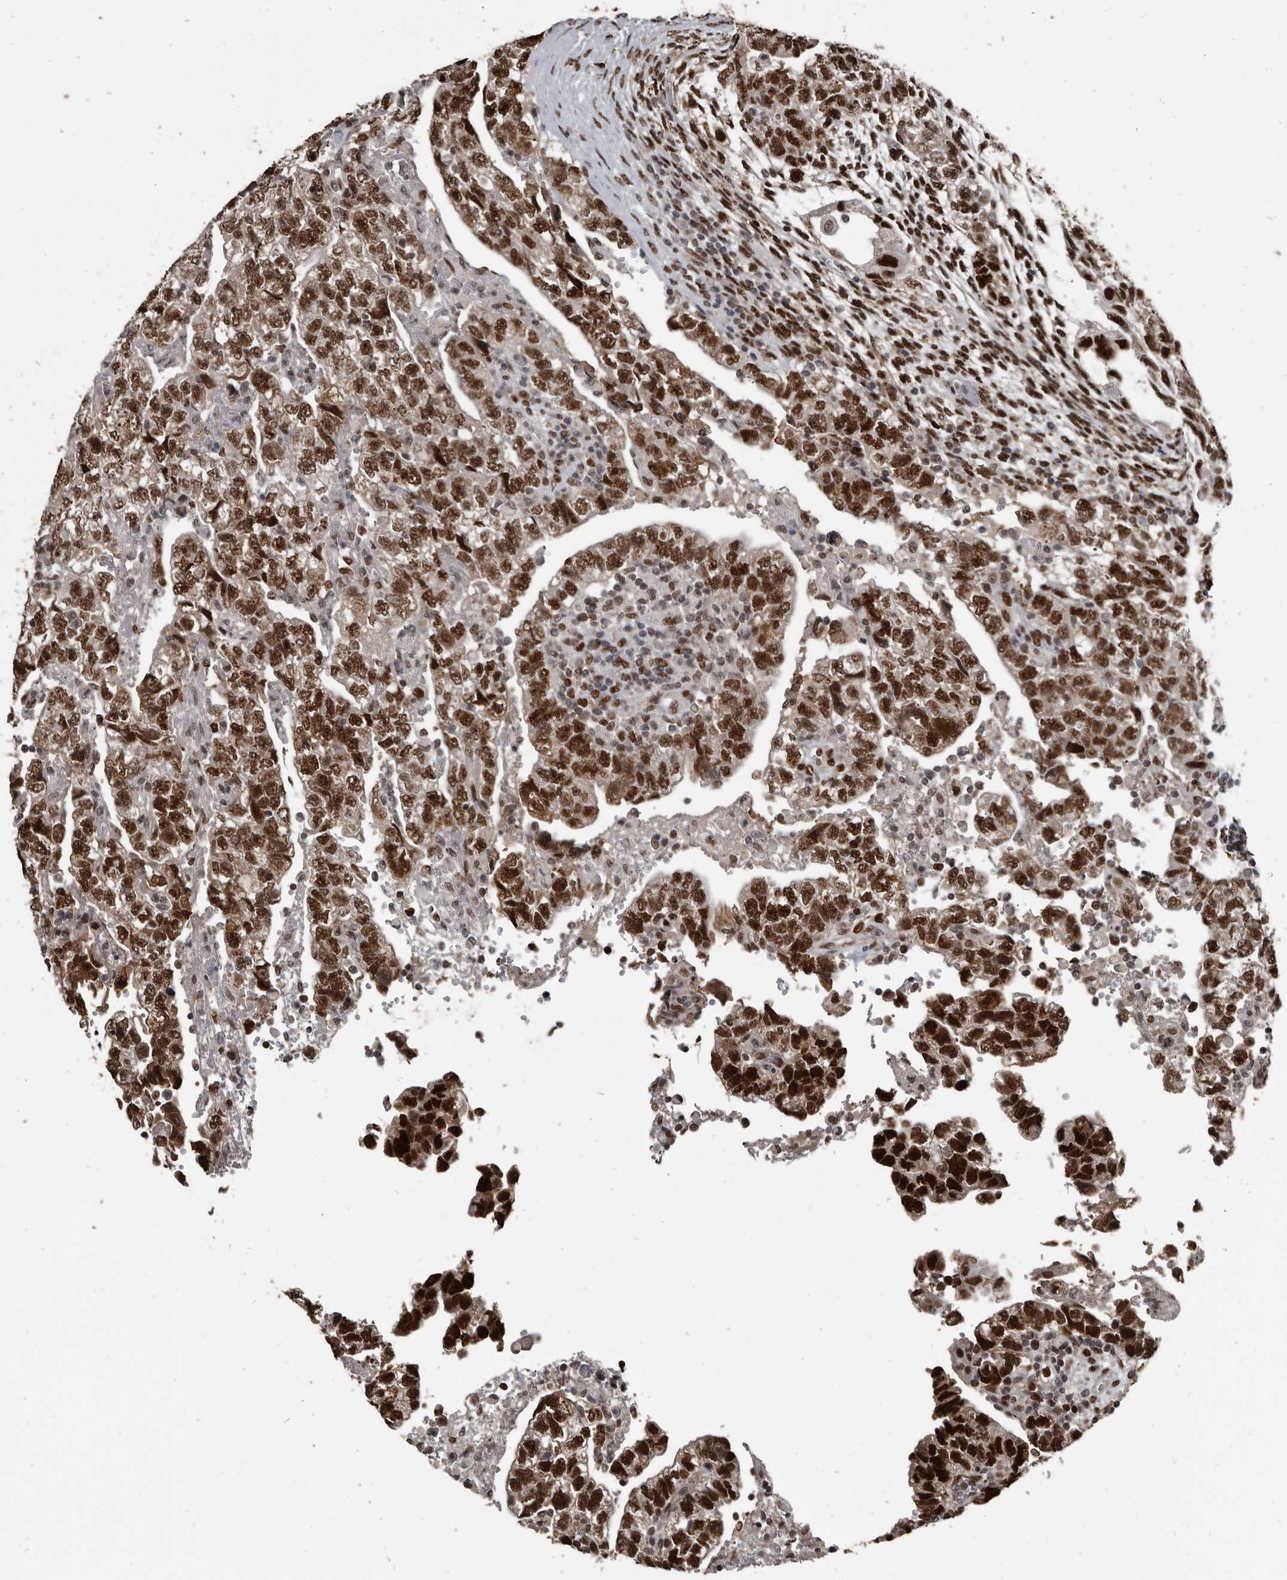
{"staining": {"intensity": "strong", "quantity": ">75%", "location": "nuclear"}, "tissue": "testis cancer", "cell_type": "Tumor cells", "image_type": "cancer", "snomed": [{"axis": "morphology", "description": "Normal tissue, NOS"}, {"axis": "morphology", "description": "Carcinoma, Embryonal, NOS"}, {"axis": "topography", "description": "Testis"}], "caption": "About >75% of tumor cells in human testis embryonal carcinoma show strong nuclear protein staining as visualized by brown immunohistochemical staining.", "gene": "CHD1L", "patient": {"sex": "male", "age": 36}}